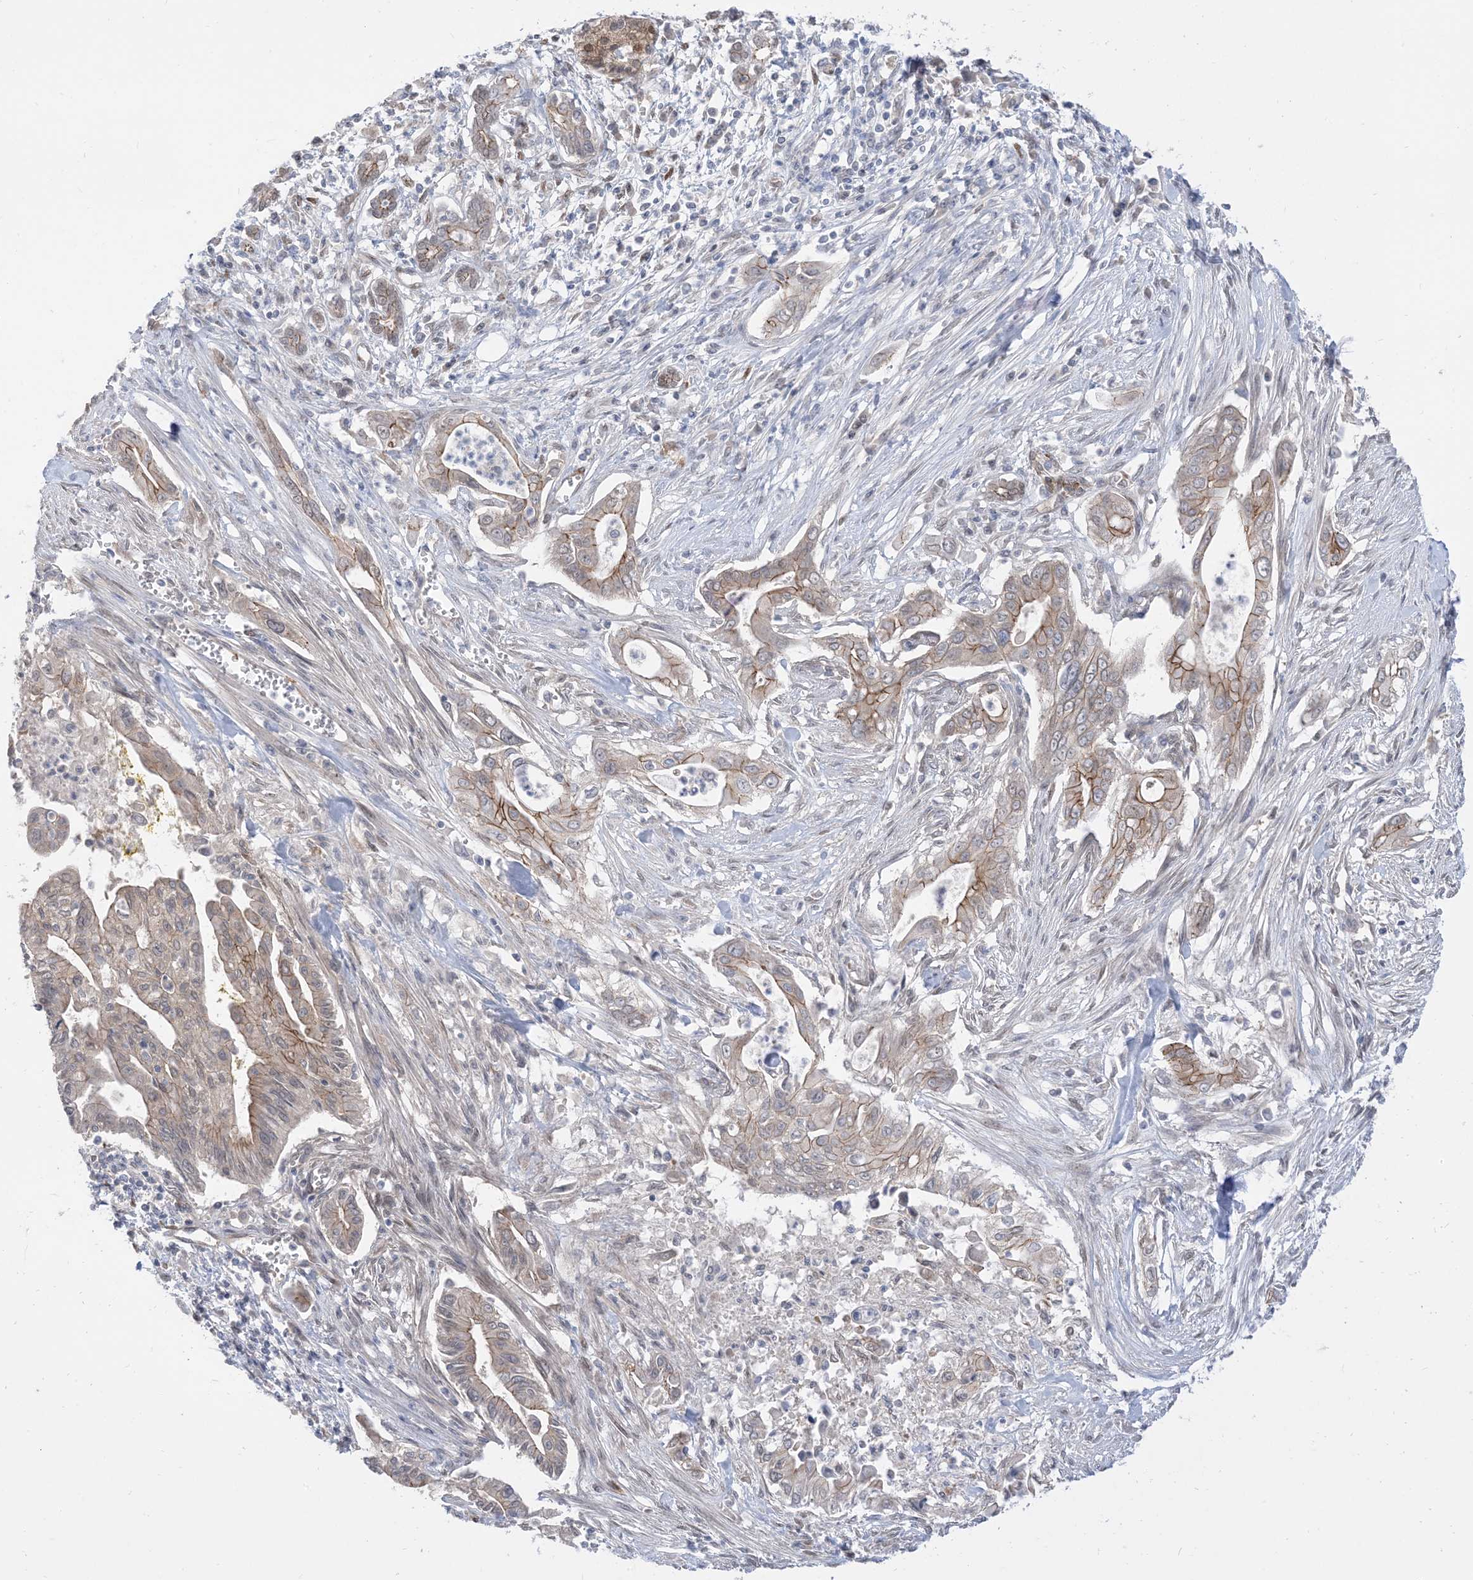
{"staining": {"intensity": "moderate", "quantity": "<25%", "location": "cytoplasmic/membranous"}, "tissue": "pancreatic cancer", "cell_type": "Tumor cells", "image_type": "cancer", "snomed": [{"axis": "morphology", "description": "Adenocarcinoma, NOS"}, {"axis": "topography", "description": "Pancreas"}], "caption": "Moderate cytoplasmic/membranous protein positivity is seen in approximately <25% of tumor cells in pancreatic cancer (adenocarcinoma).", "gene": "RIN1", "patient": {"sex": "male", "age": 58}}